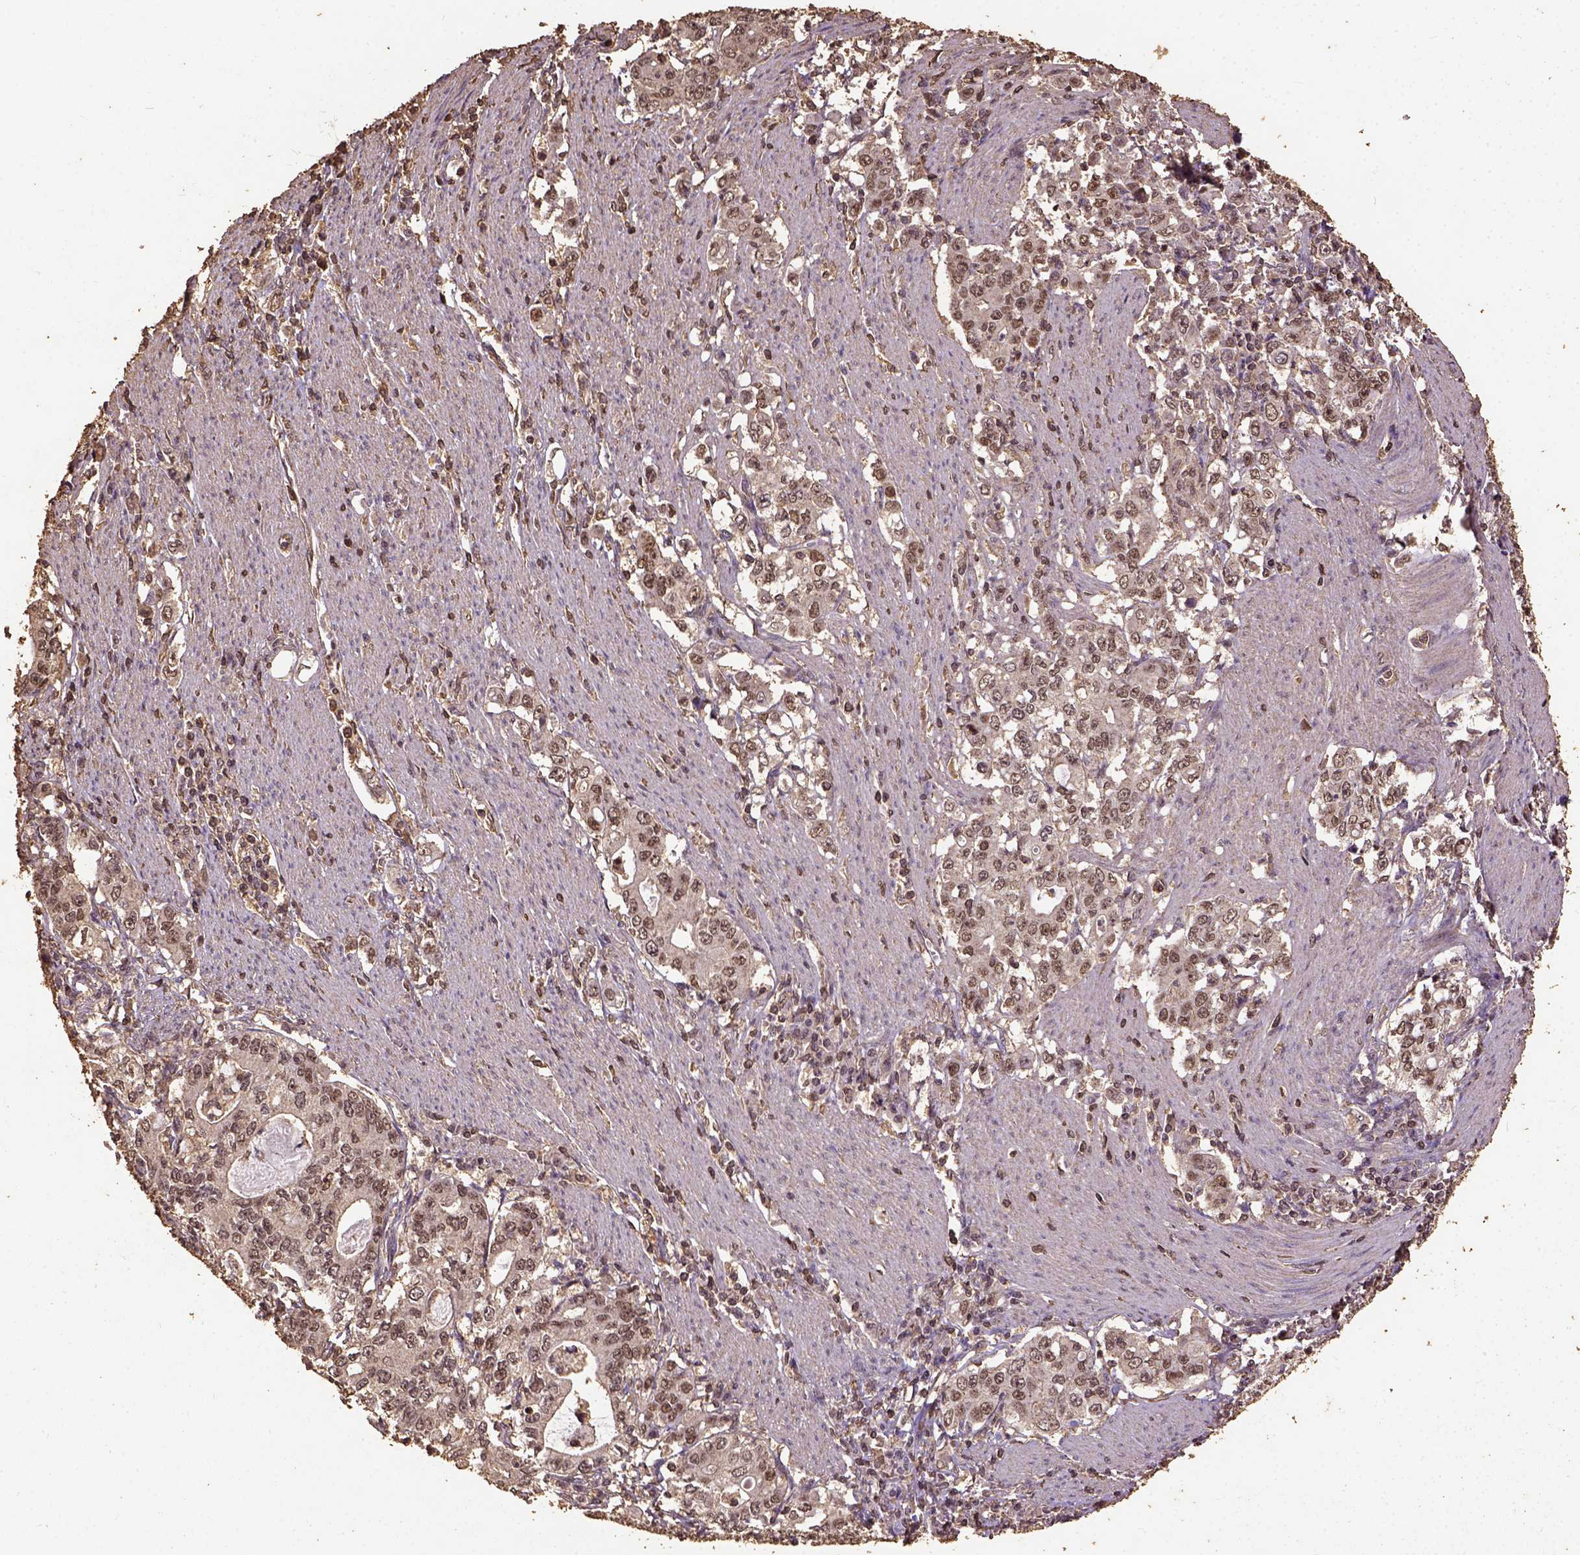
{"staining": {"intensity": "weak", "quantity": "25%-75%", "location": "nuclear"}, "tissue": "stomach cancer", "cell_type": "Tumor cells", "image_type": "cancer", "snomed": [{"axis": "morphology", "description": "Adenocarcinoma, NOS"}, {"axis": "topography", "description": "Stomach, lower"}], "caption": "A histopathology image of stomach cancer stained for a protein displays weak nuclear brown staining in tumor cells. (DAB IHC with brightfield microscopy, high magnification).", "gene": "NACC1", "patient": {"sex": "female", "age": 72}}